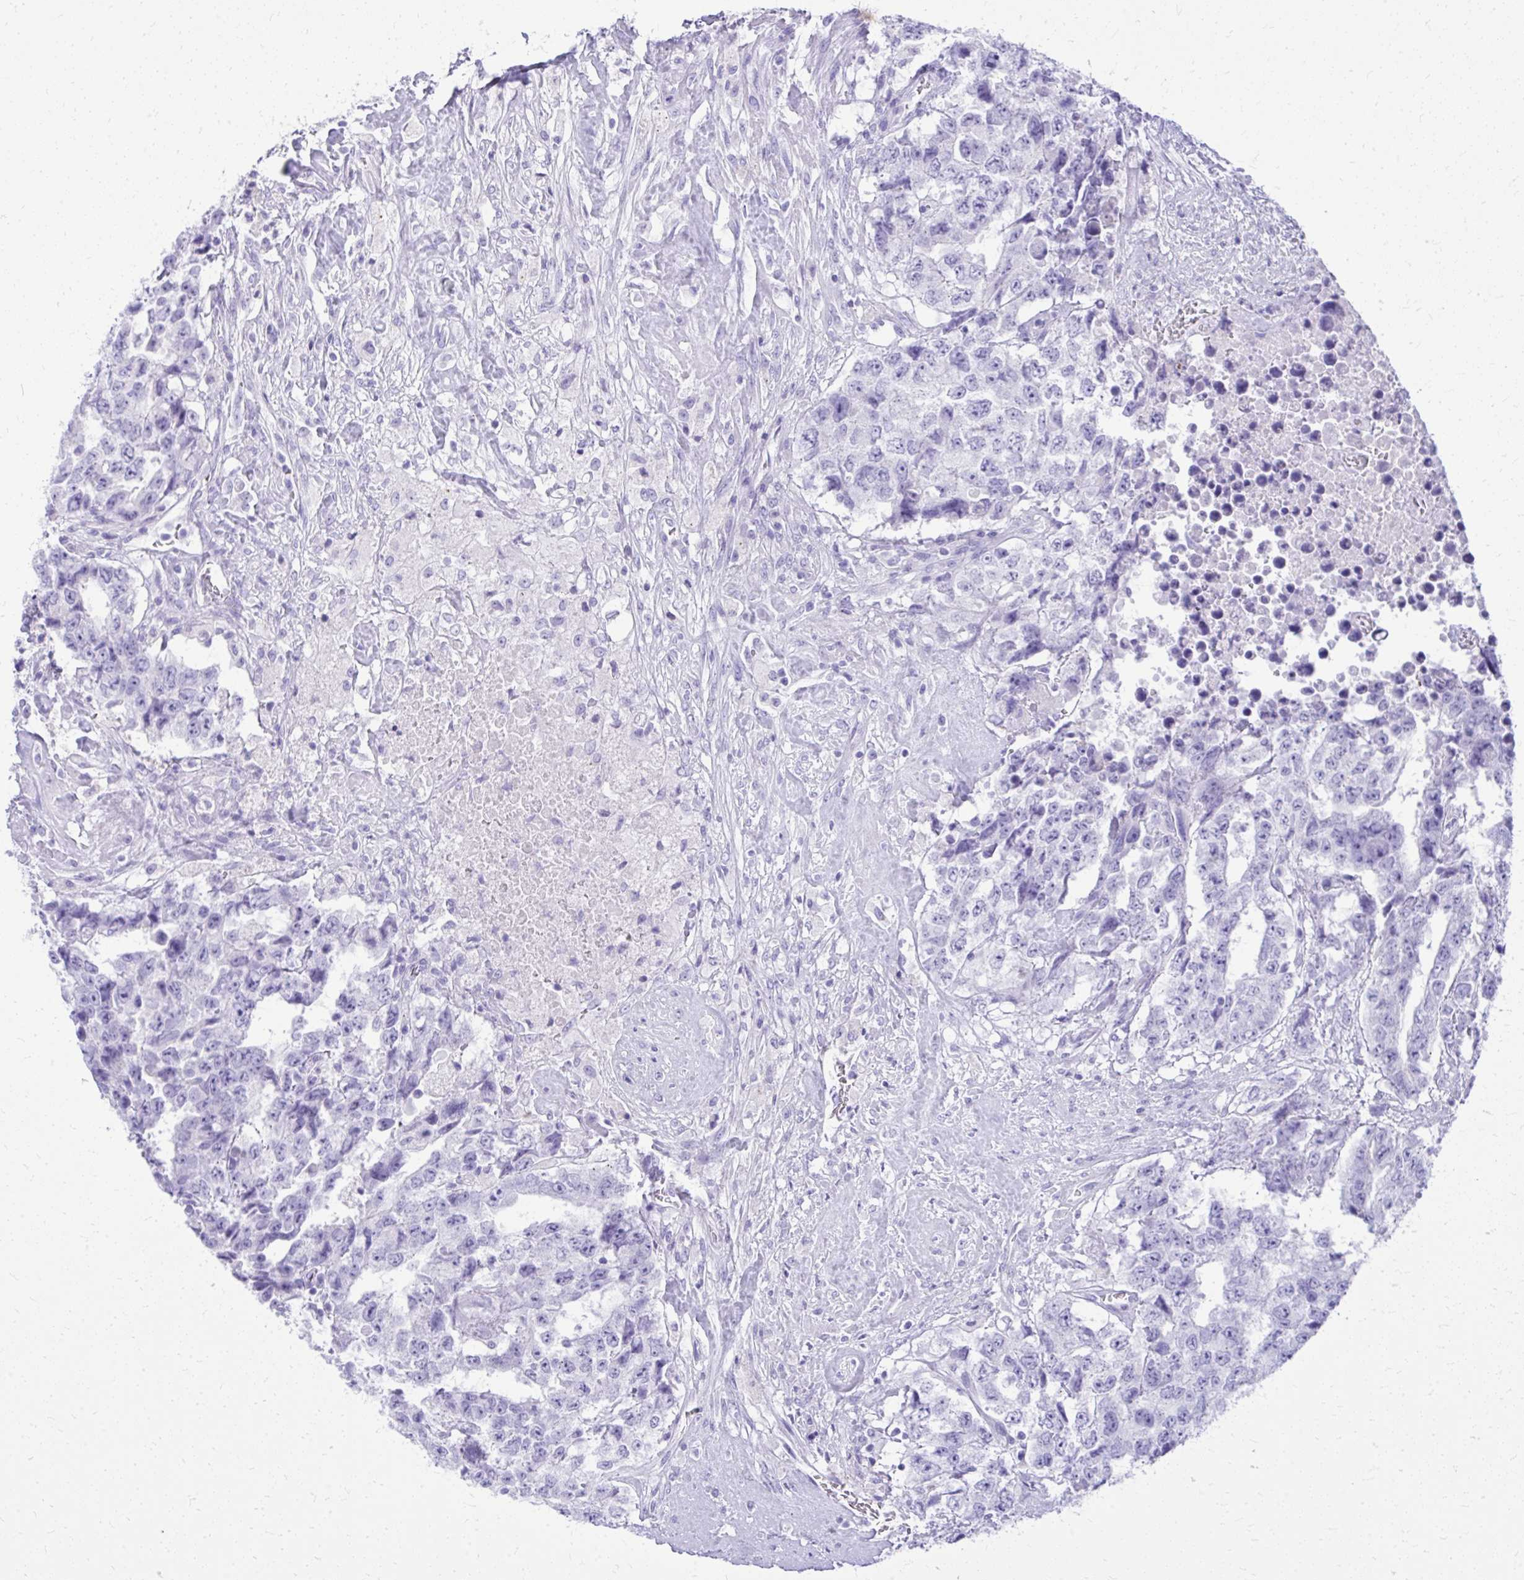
{"staining": {"intensity": "negative", "quantity": "none", "location": "none"}, "tissue": "testis cancer", "cell_type": "Tumor cells", "image_type": "cancer", "snomed": [{"axis": "morphology", "description": "Carcinoma, Embryonal, NOS"}, {"axis": "topography", "description": "Testis"}], "caption": "Protein analysis of testis embryonal carcinoma demonstrates no significant positivity in tumor cells.", "gene": "BCL6B", "patient": {"sex": "male", "age": 24}}